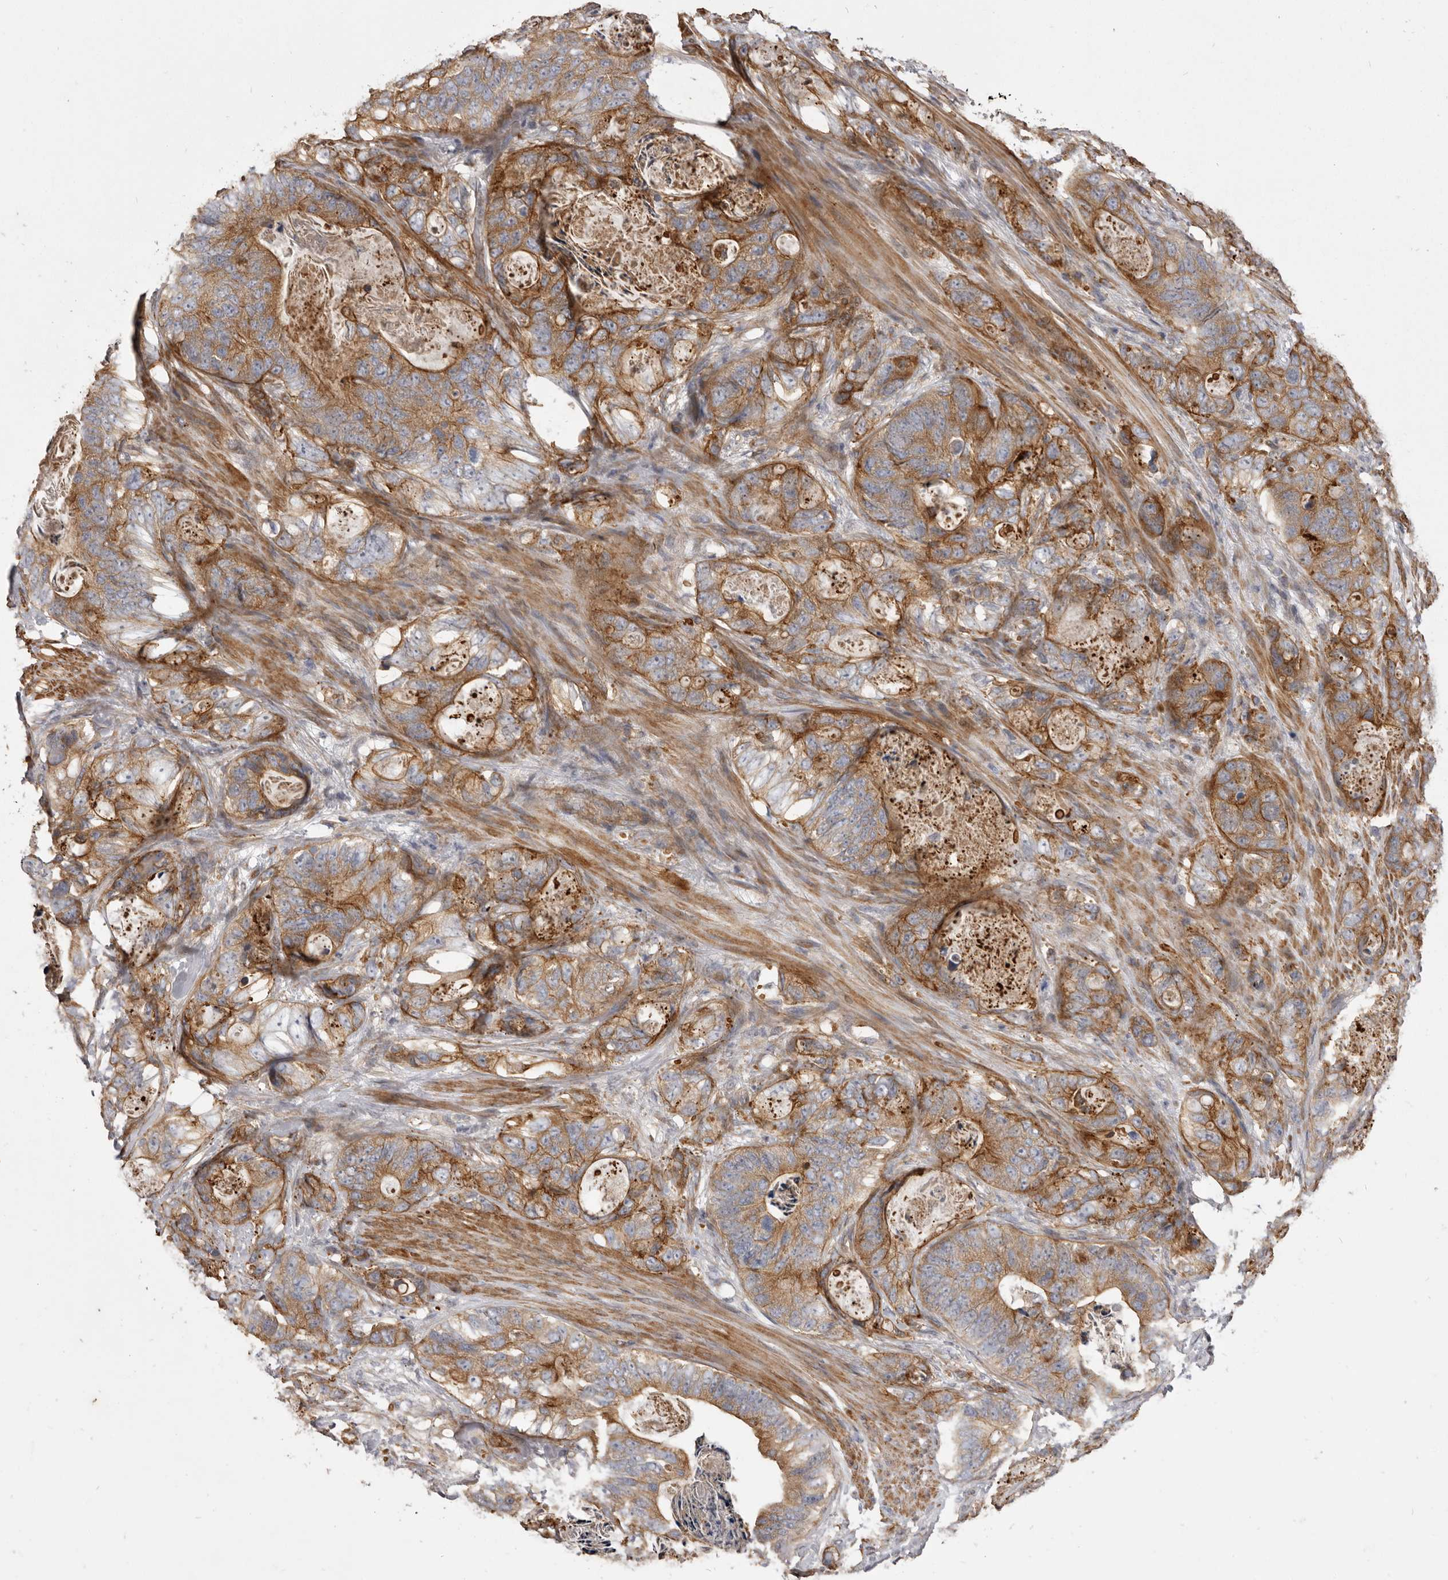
{"staining": {"intensity": "moderate", "quantity": ">75%", "location": "cytoplasmic/membranous"}, "tissue": "stomach cancer", "cell_type": "Tumor cells", "image_type": "cancer", "snomed": [{"axis": "morphology", "description": "Normal tissue, NOS"}, {"axis": "morphology", "description": "Adenocarcinoma, NOS"}, {"axis": "topography", "description": "Stomach"}], "caption": "Stomach cancer was stained to show a protein in brown. There is medium levels of moderate cytoplasmic/membranous staining in approximately >75% of tumor cells. (Stains: DAB in brown, nuclei in blue, Microscopy: brightfield microscopy at high magnification).", "gene": "VPS45", "patient": {"sex": "female", "age": 89}}